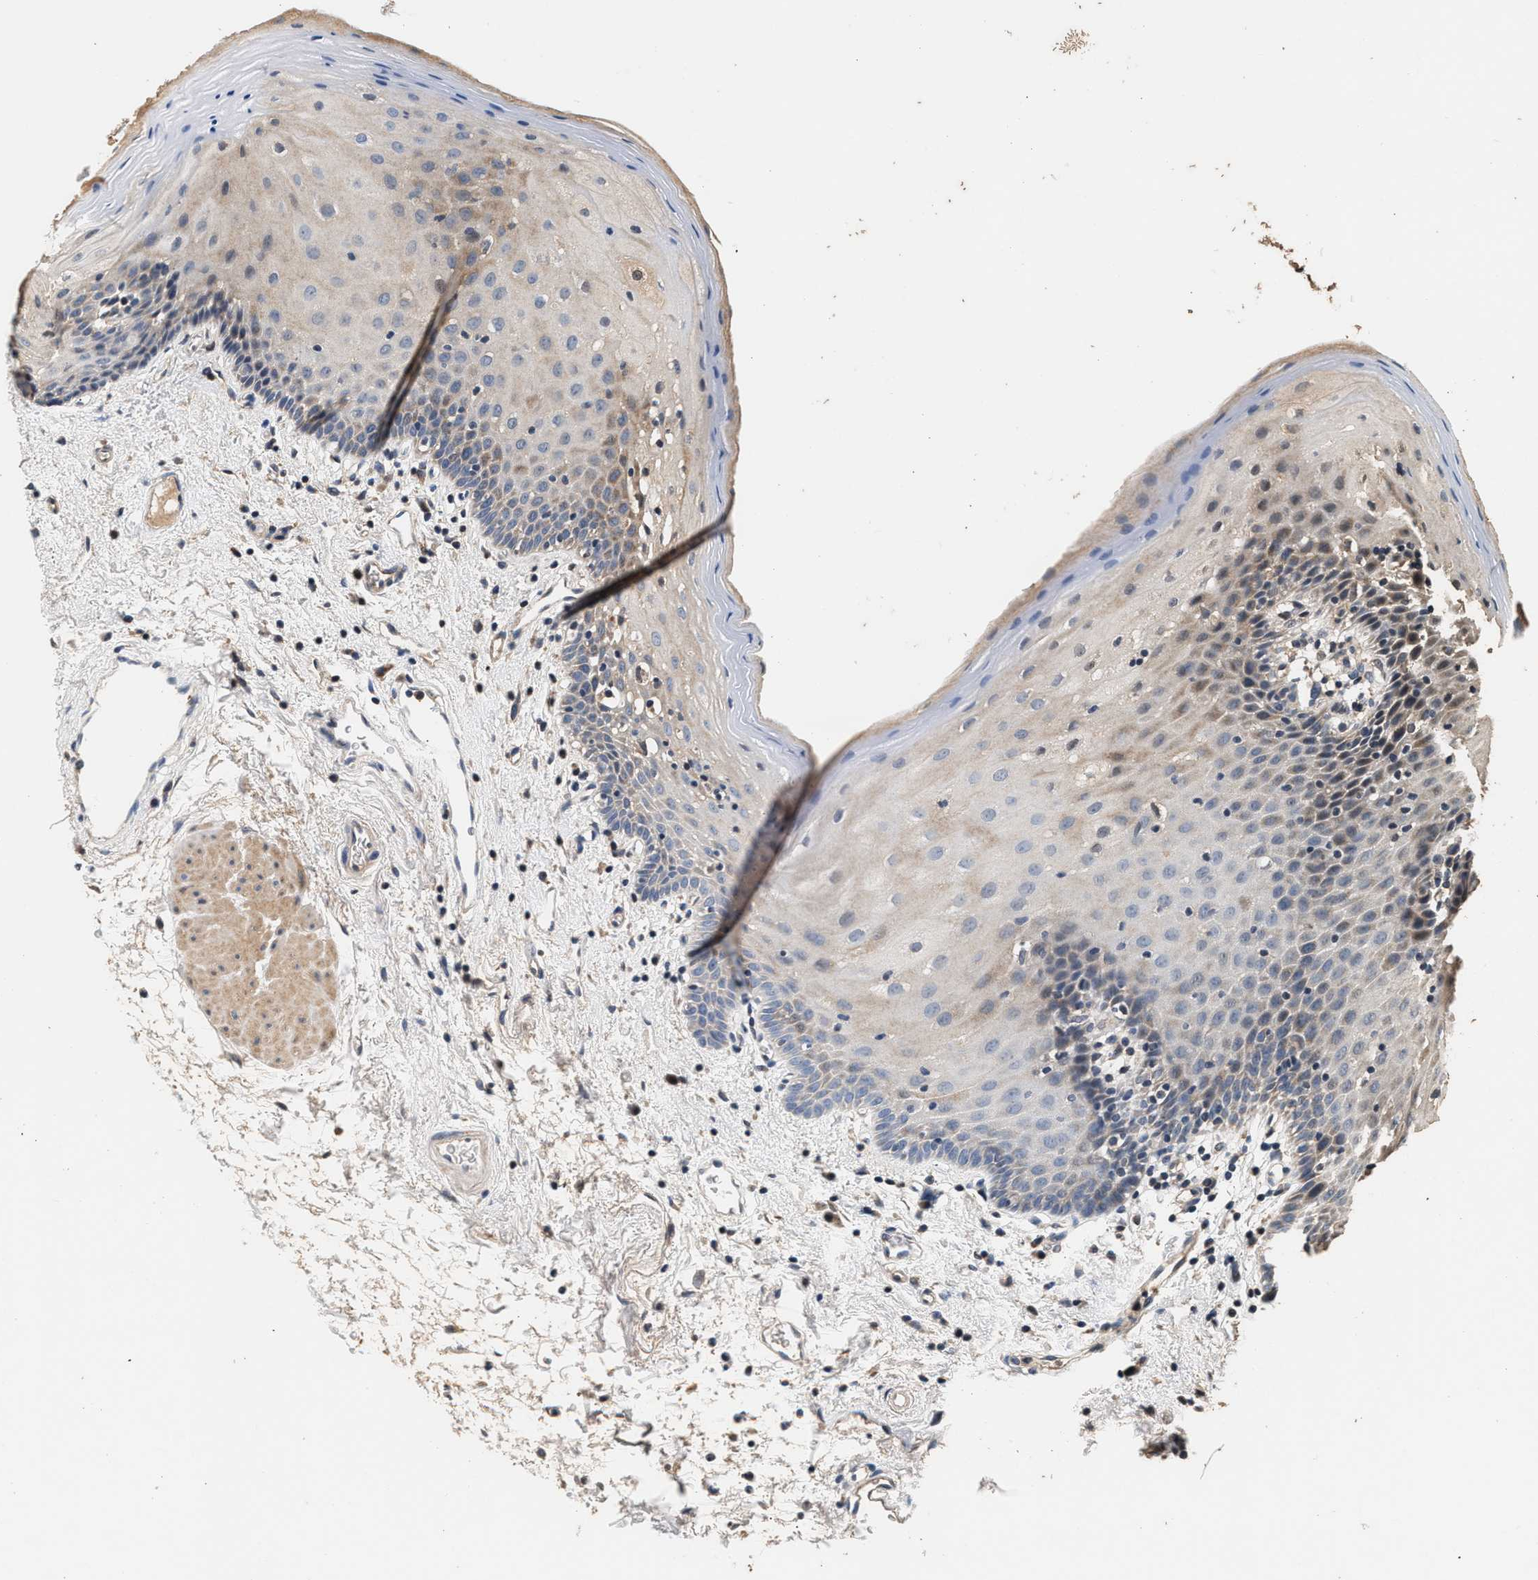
{"staining": {"intensity": "weak", "quantity": "25%-75%", "location": "cytoplasmic/membranous"}, "tissue": "oral mucosa", "cell_type": "Squamous epithelial cells", "image_type": "normal", "snomed": [{"axis": "morphology", "description": "Normal tissue, NOS"}, {"axis": "topography", "description": "Oral tissue"}], "caption": "IHC of normal human oral mucosa reveals low levels of weak cytoplasmic/membranous staining in about 25%-75% of squamous epithelial cells. (DAB (3,3'-diaminobenzidine) = brown stain, brightfield microscopy at high magnification).", "gene": "PTGR3", "patient": {"sex": "male", "age": 66}}